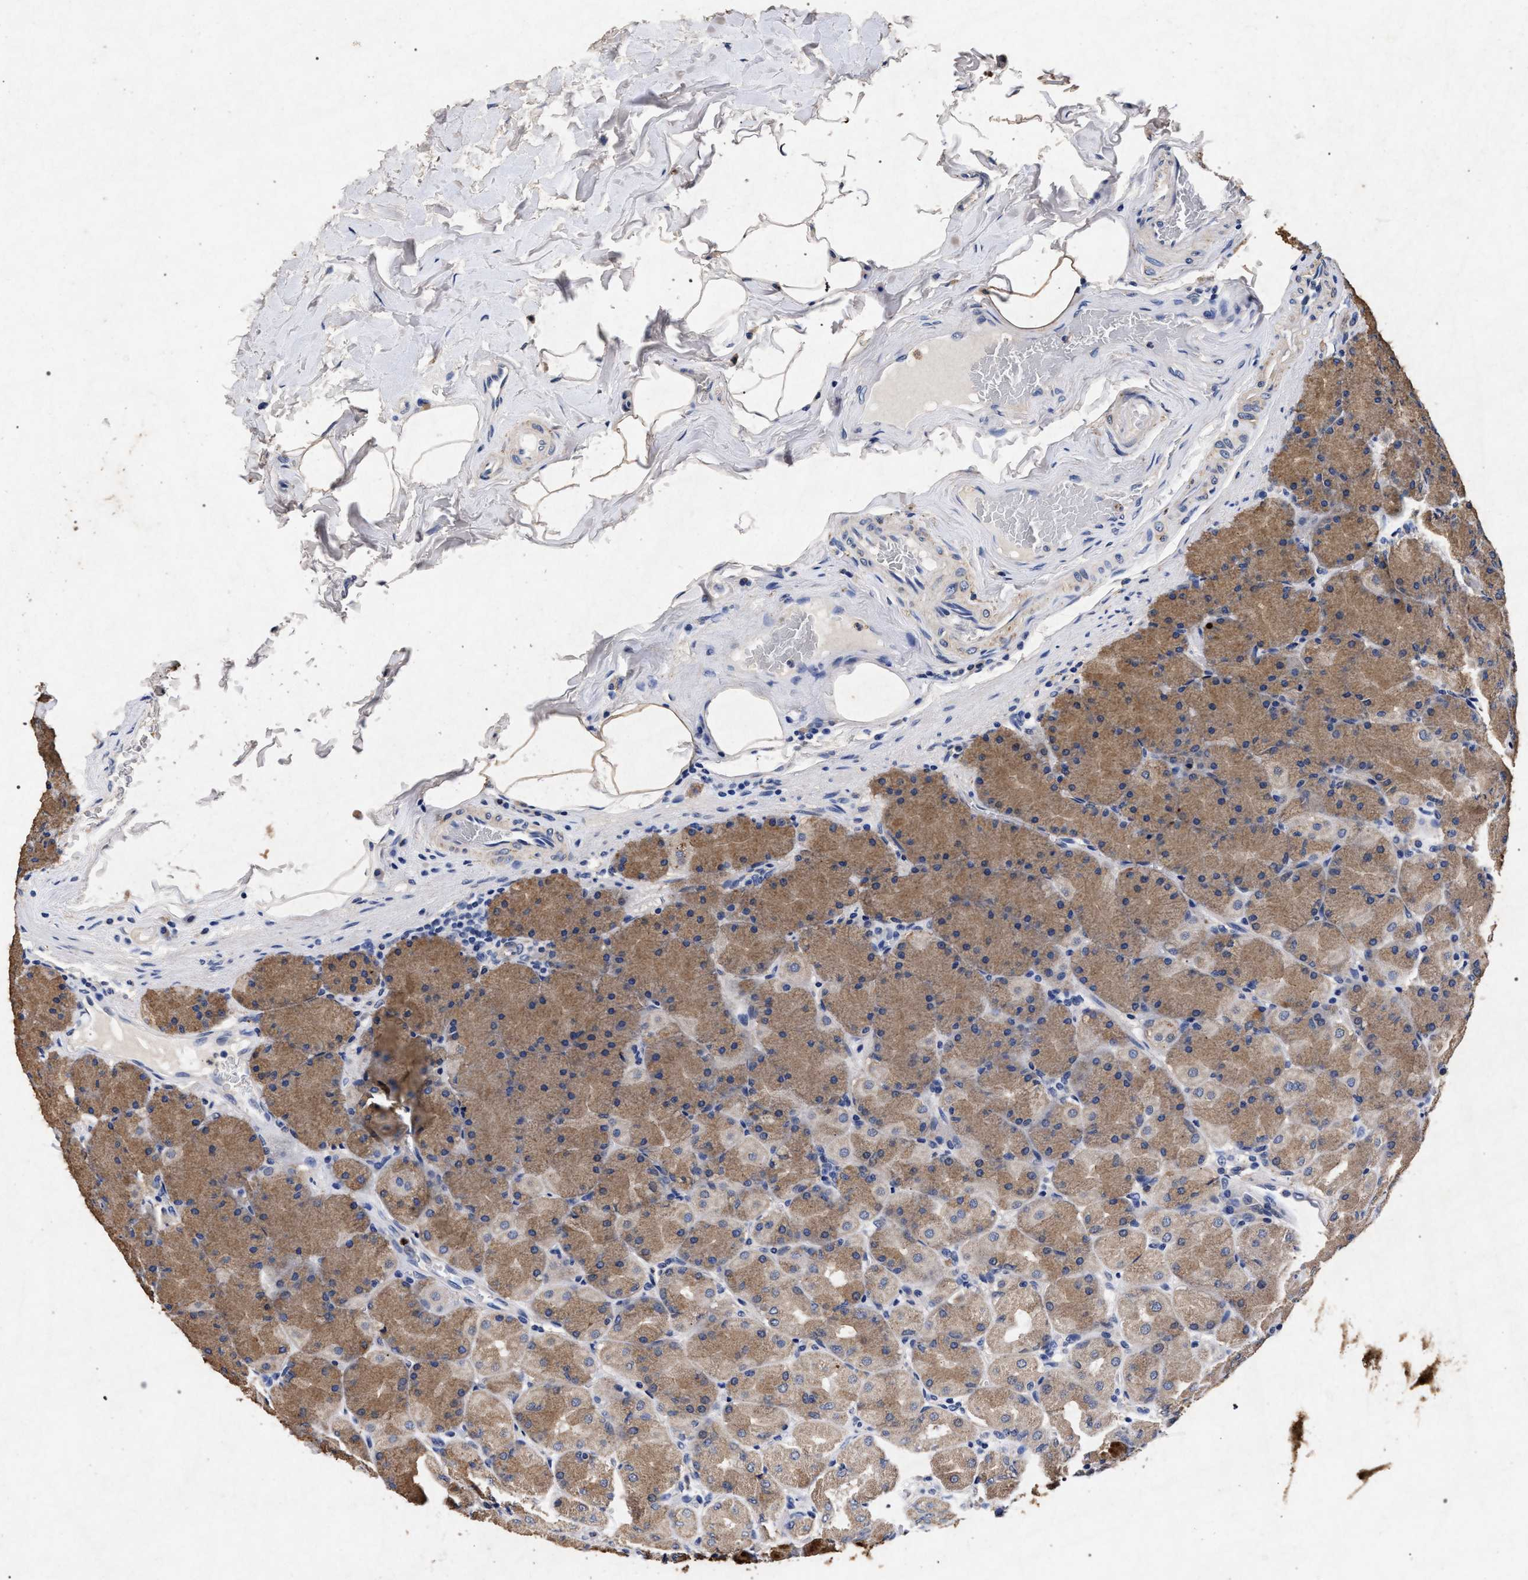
{"staining": {"intensity": "strong", "quantity": ">75%", "location": "cytoplasmic/membranous"}, "tissue": "stomach", "cell_type": "Glandular cells", "image_type": "normal", "snomed": [{"axis": "morphology", "description": "Normal tissue, NOS"}, {"axis": "topography", "description": "Stomach, upper"}], "caption": "IHC micrograph of normal human stomach stained for a protein (brown), which shows high levels of strong cytoplasmic/membranous expression in approximately >75% of glandular cells.", "gene": "ATP1A2", "patient": {"sex": "female", "age": 56}}